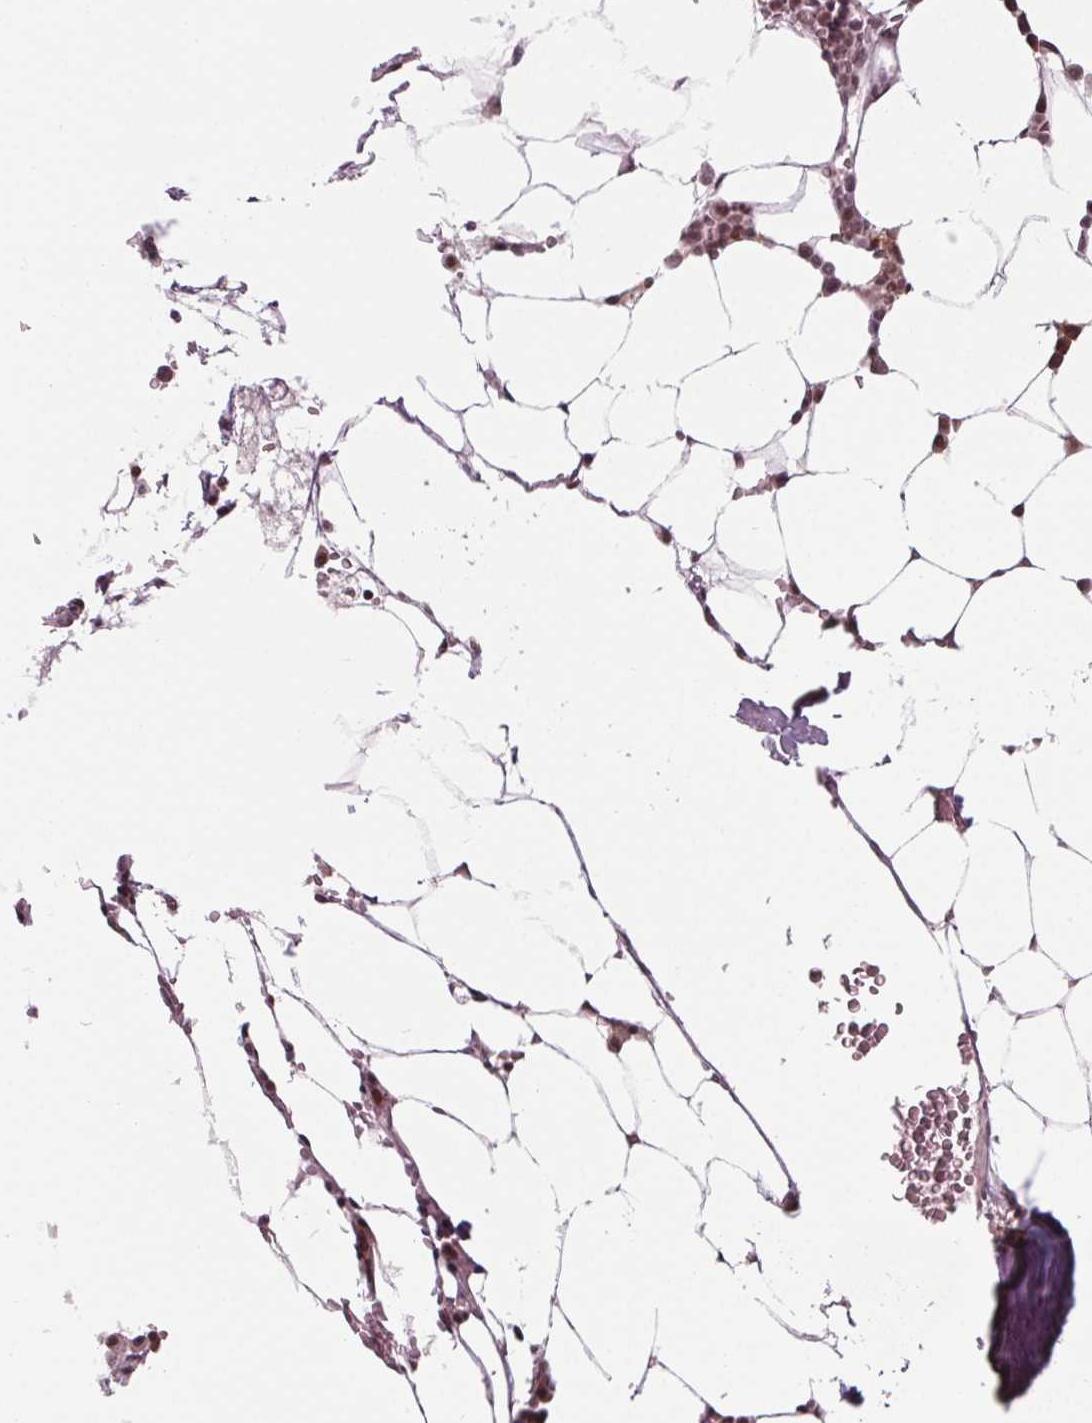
{"staining": {"intensity": "moderate", "quantity": "25%-75%", "location": "nuclear"}, "tissue": "bone marrow", "cell_type": "Hematopoietic cells", "image_type": "normal", "snomed": [{"axis": "morphology", "description": "Normal tissue, NOS"}, {"axis": "topography", "description": "Bone marrow"}], "caption": "Brown immunohistochemical staining in unremarkable bone marrow shows moderate nuclear expression in approximately 25%-75% of hematopoietic cells.", "gene": "DDX41", "patient": {"sex": "female", "age": 52}}